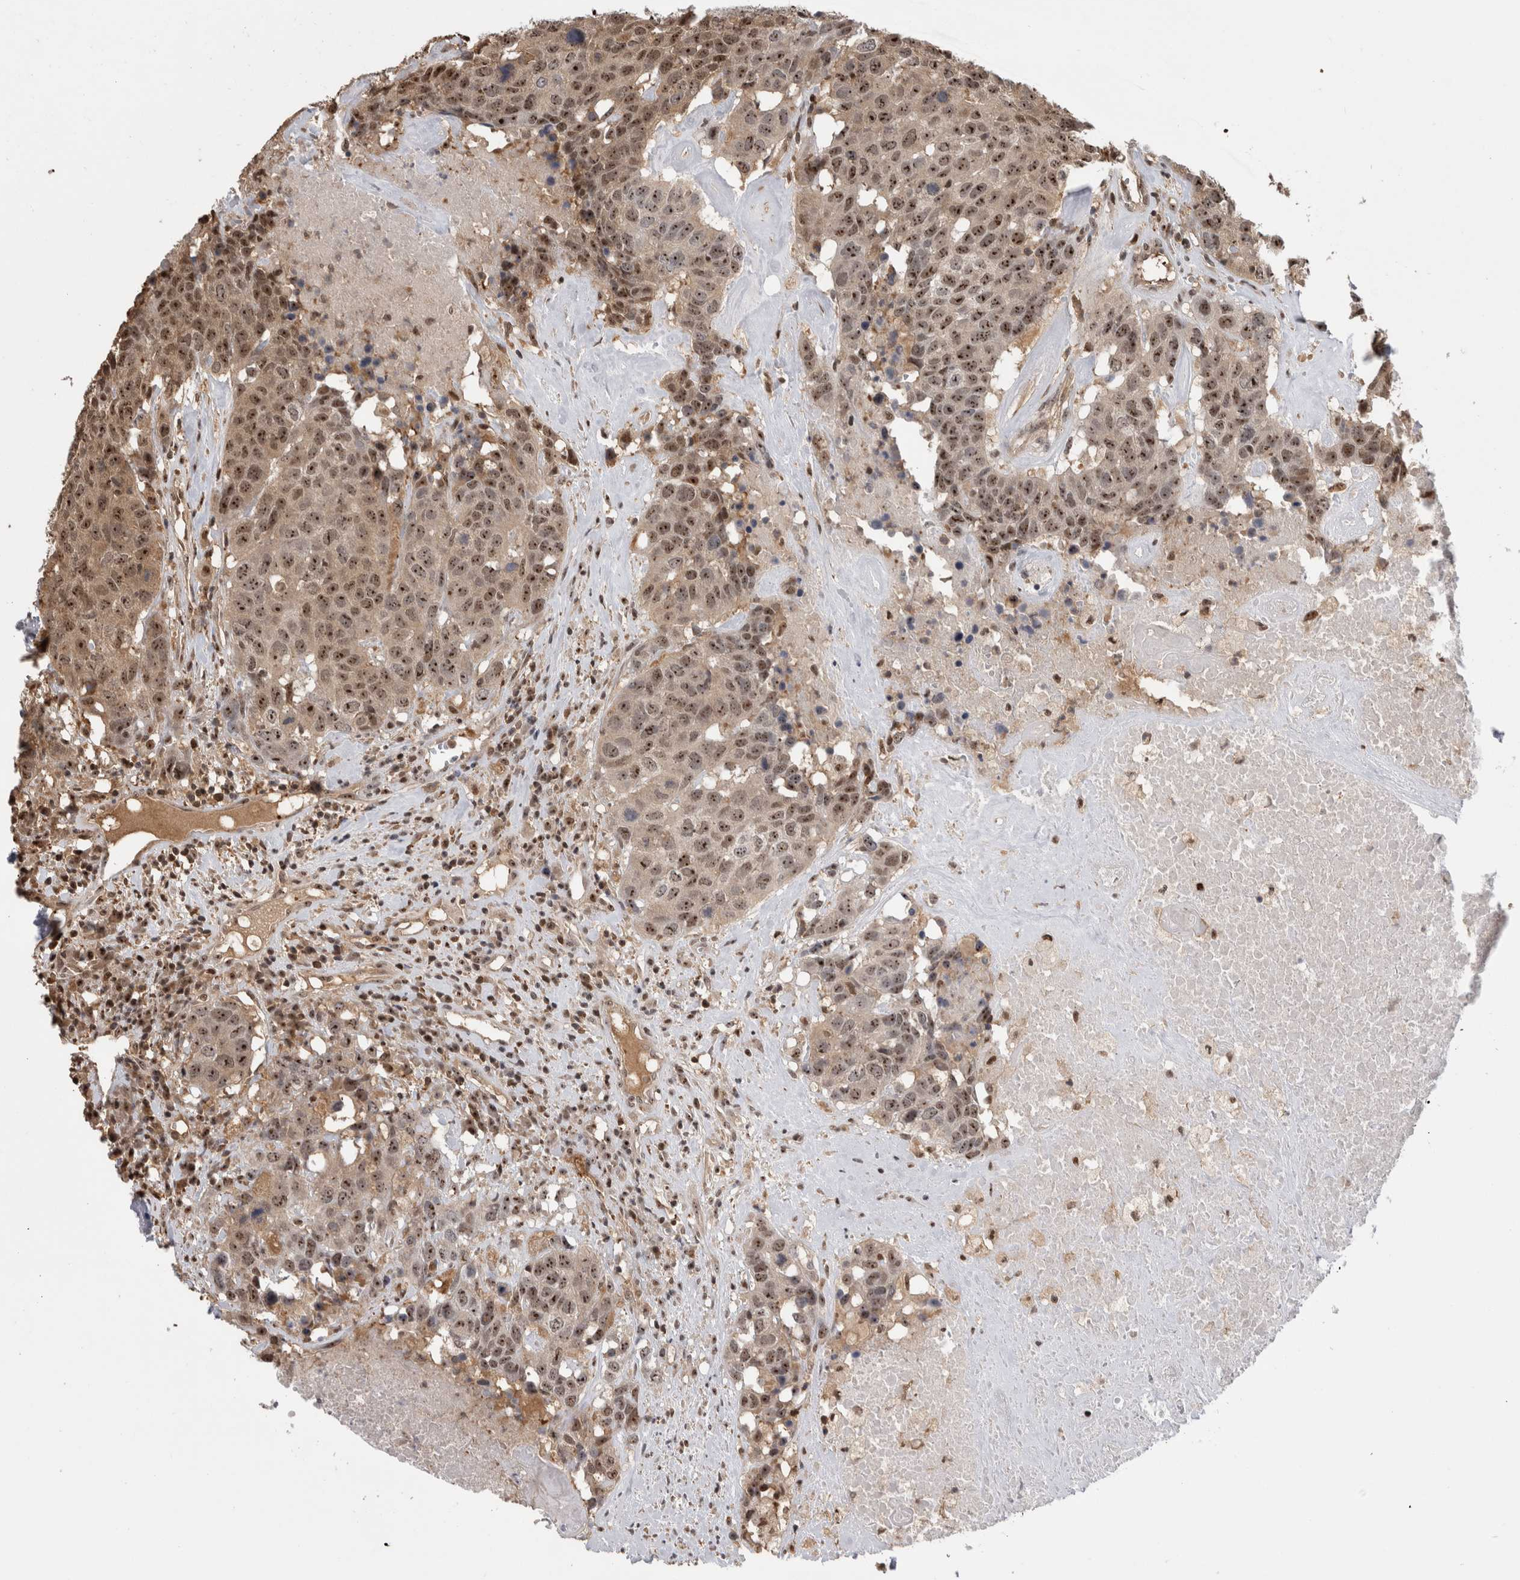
{"staining": {"intensity": "moderate", "quantity": ">75%", "location": "nuclear"}, "tissue": "head and neck cancer", "cell_type": "Tumor cells", "image_type": "cancer", "snomed": [{"axis": "morphology", "description": "Squamous cell carcinoma, NOS"}, {"axis": "topography", "description": "Head-Neck"}], "caption": "Head and neck squamous cell carcinoma stained with a protein marker displays moderate staining in tumor cells.", "gene": "TDRD7", "patient": {"sex": "male", "age": 66}}